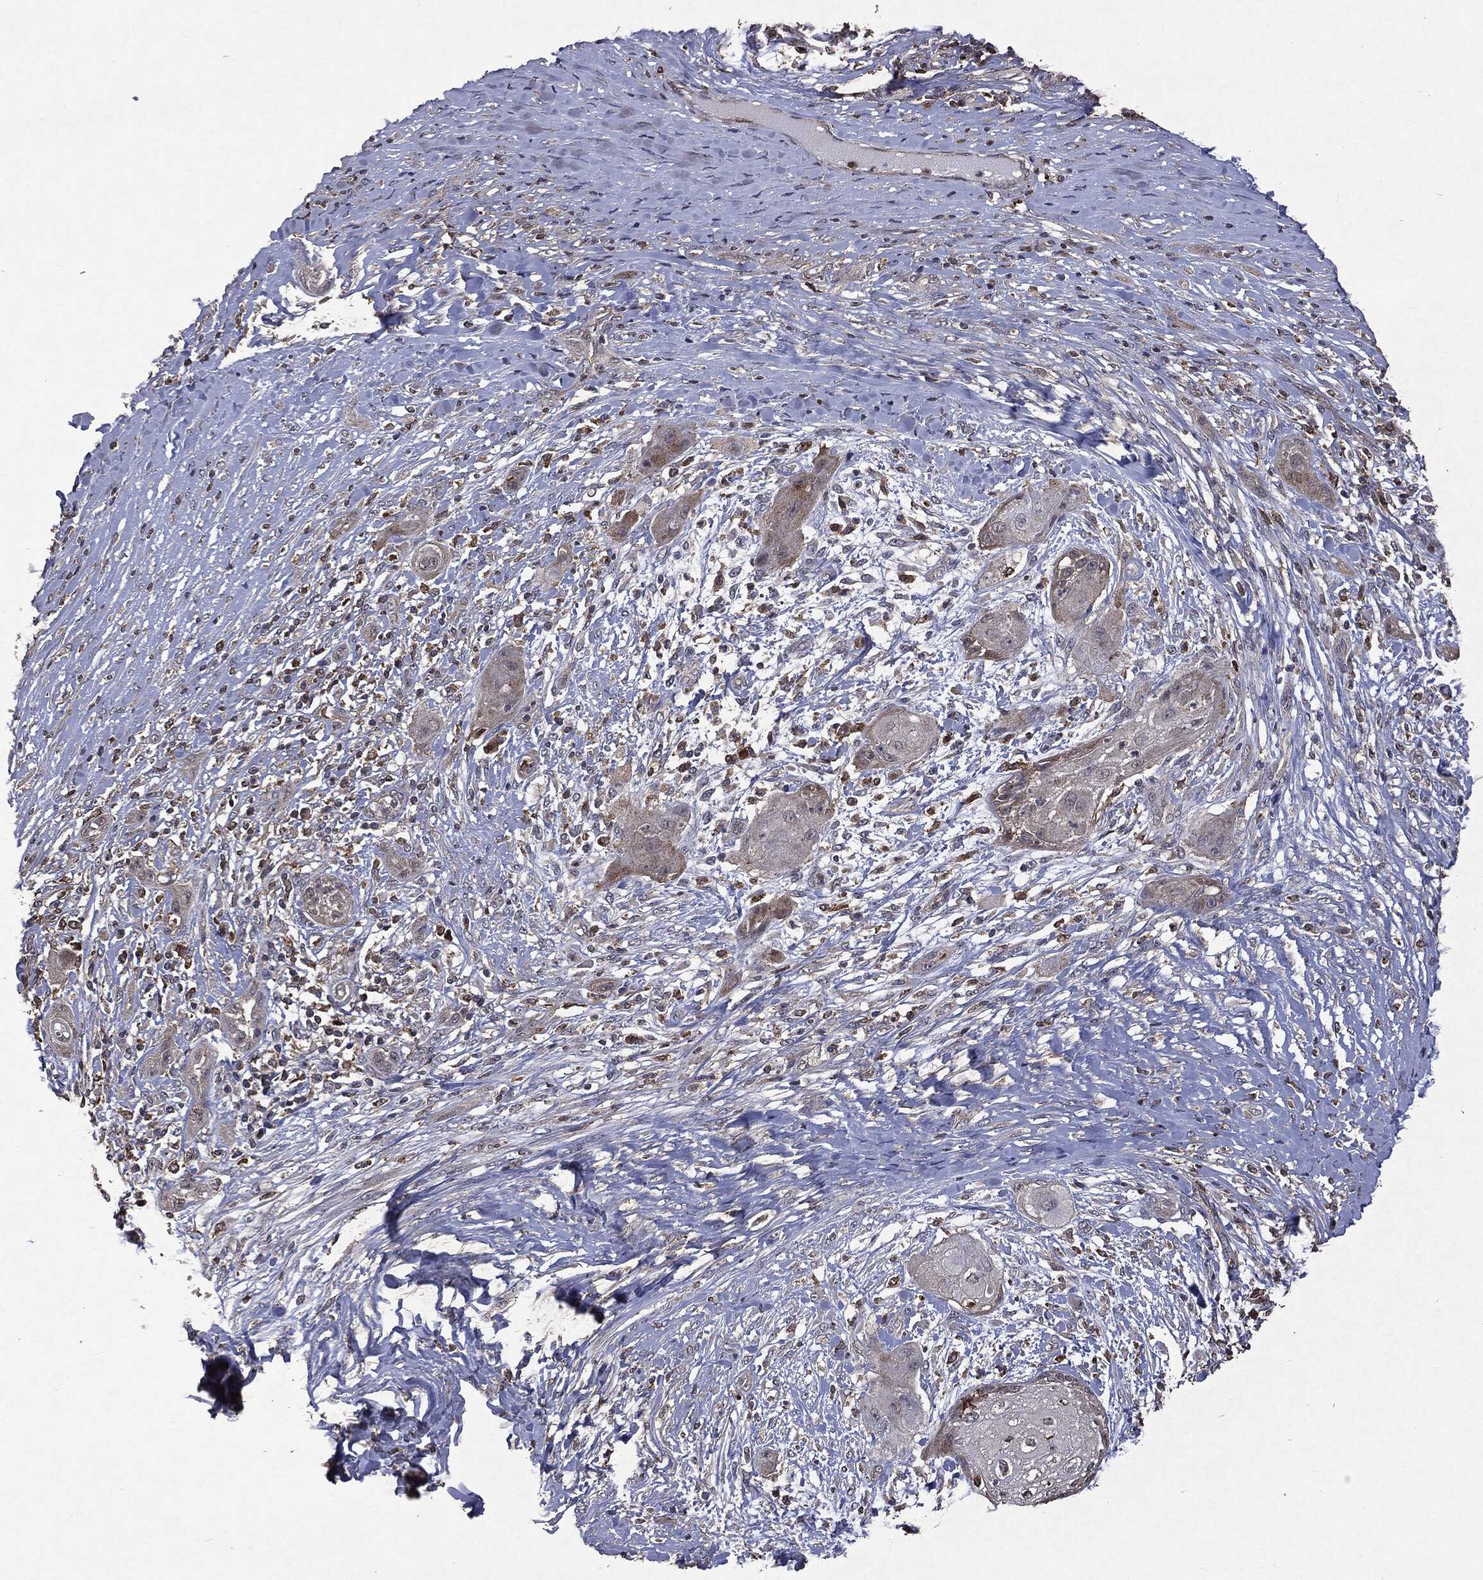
{"staining": {"intensity": "negative", "quantity": "none", "location": "none"}, "tissue": "skin cancer", "cell_type": "Tumor cells", "image_type": "cancer", "snomed": [{"axis": "morphology", "description": "Squamous cell carcinoma, NOS"}, {"axis": "topography", "description": "Skin"}], "caption": "Micrograph shows no significant protein positivity in tumor cells of squamous cell carcinoma (skin).", "gene": "PTEN", "patient": {"sex": "male", "age": 62}}